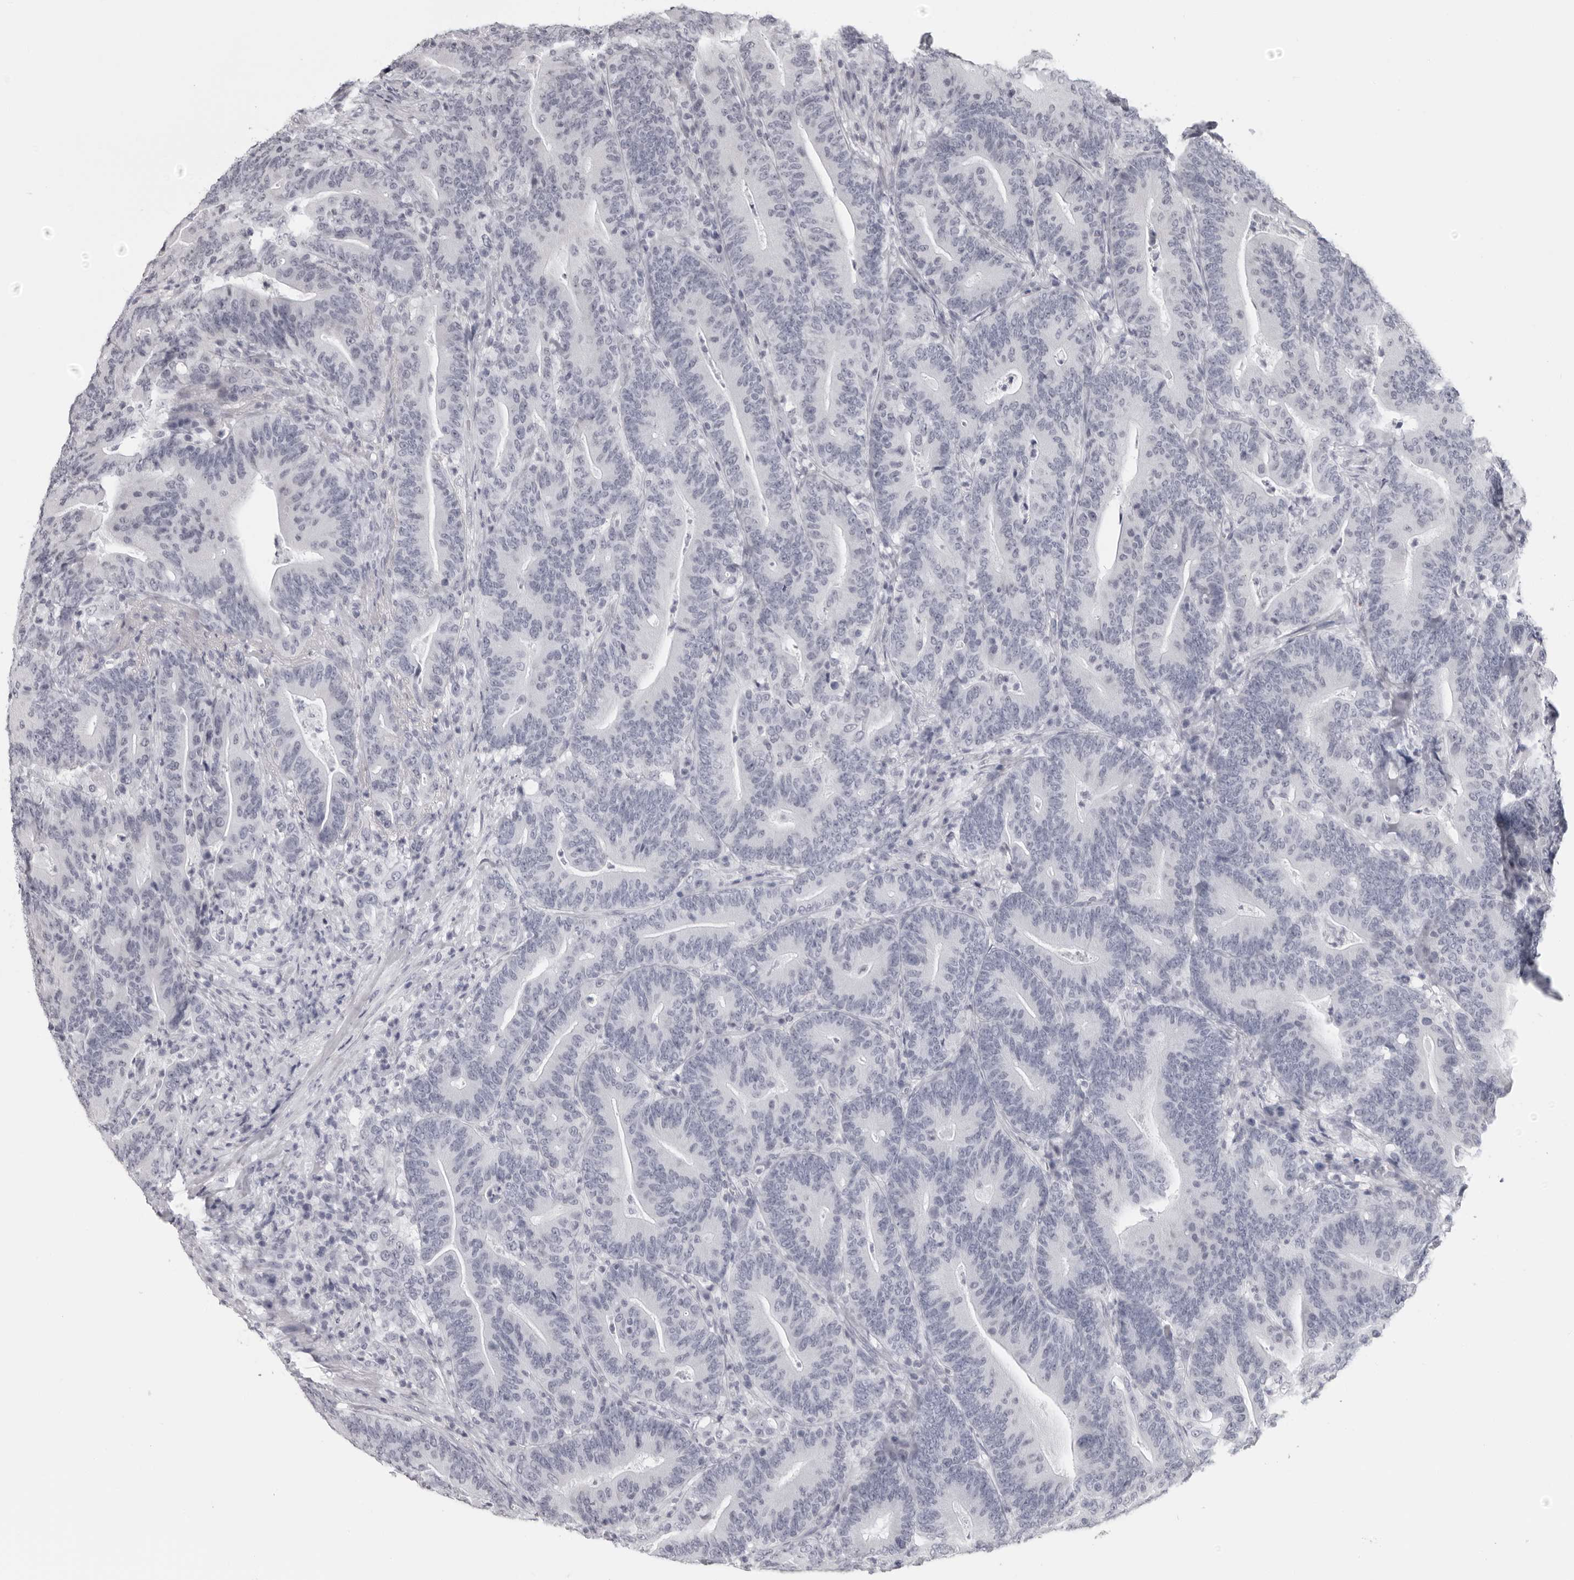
{"staining": {"intensity": "negative", "quantity": "none", "location": "none"}, "tissue": "colorectal cancer", "cell_type": "Tumor cells", "image_type": "cancer", "snomed": [{"axis": "morphology", "description": "Adenocarcinoma, NOS"}, {"axis": "topography", "description": "Colon"}], "caption": "DAB (3,3'-diaminobenzidine) immunohistochemical staining of colorectal adenocarcinoma reveals no significant expression in tumor cells.", "gene": "DNALI1", "patient": {"sex": "female", "age": 66}}